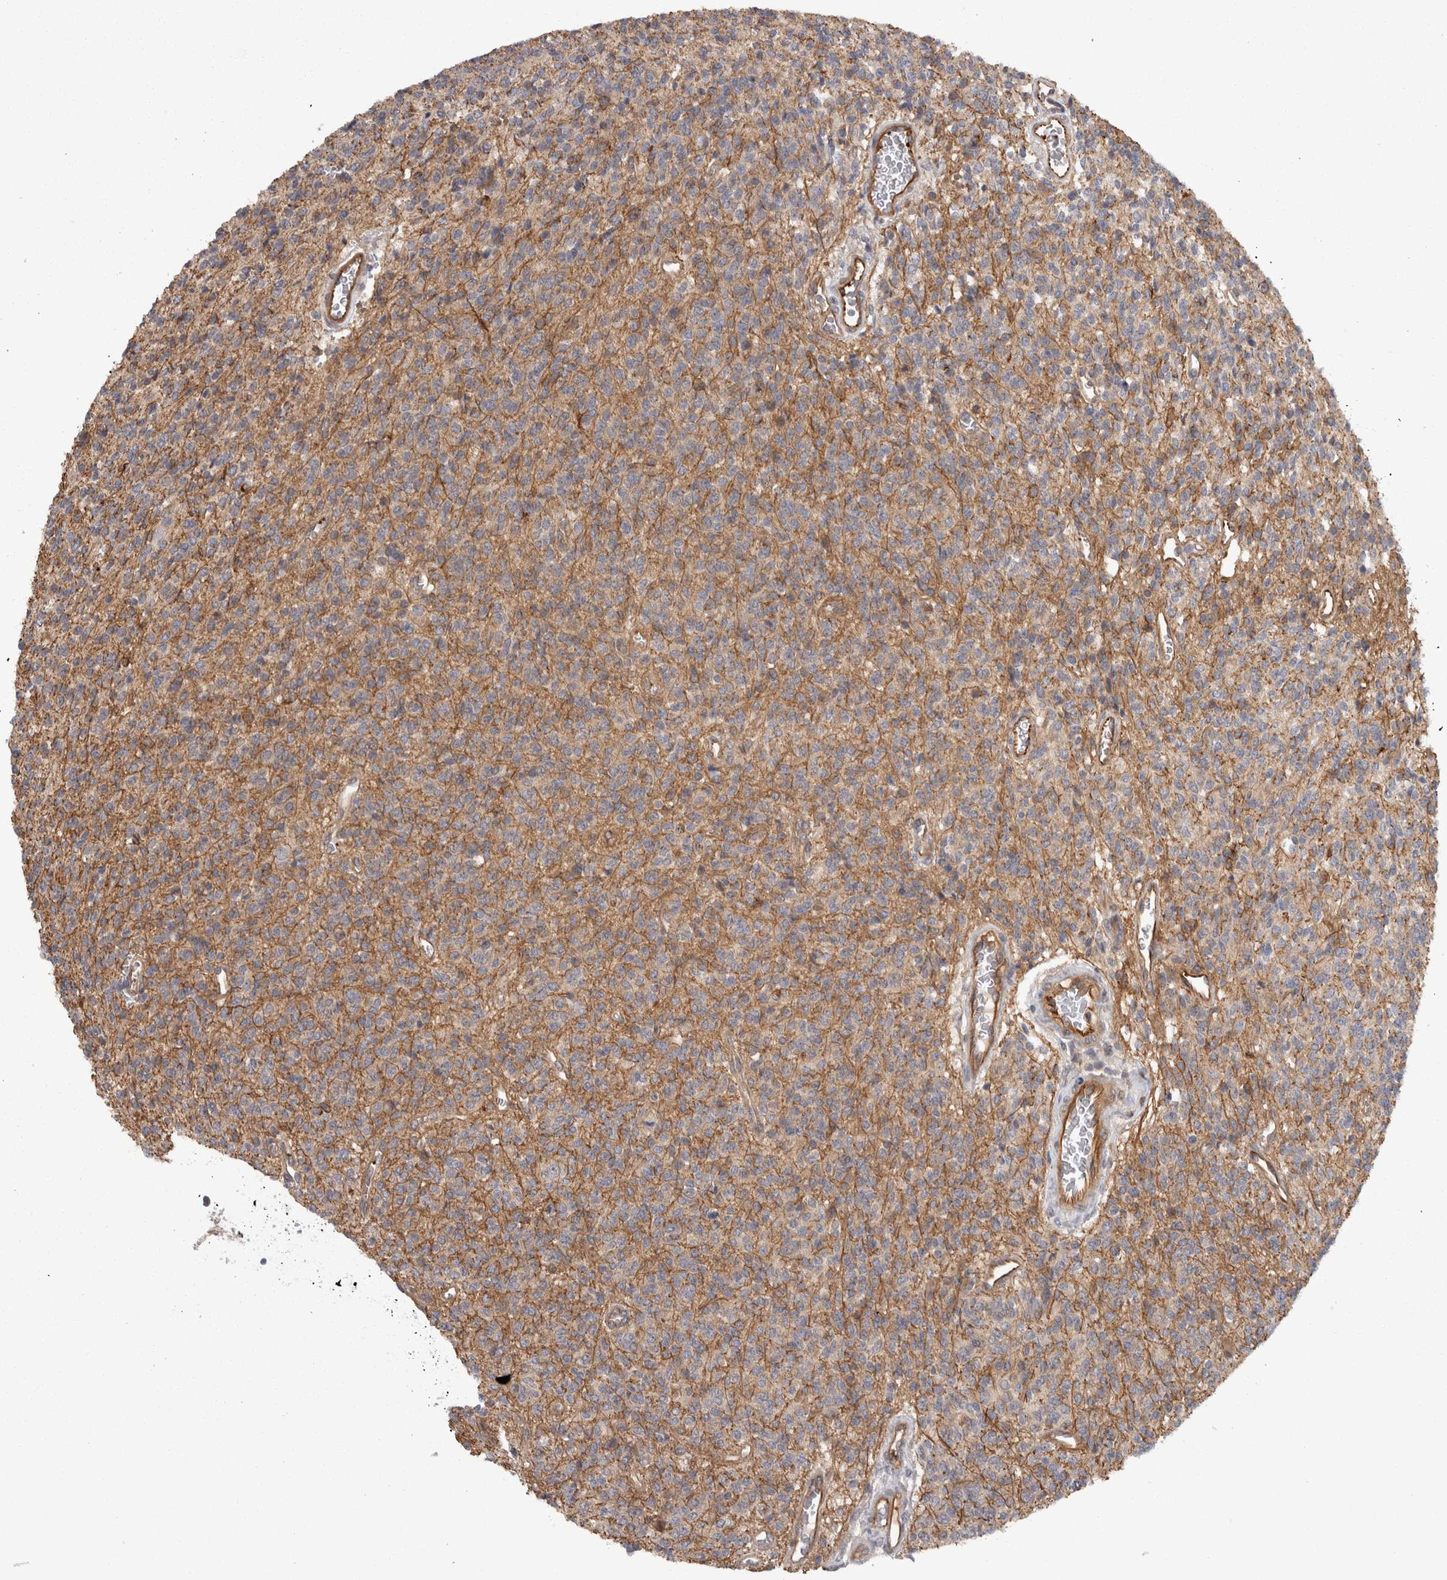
{"staining": {"intensity": "weak", "quantity": "<25%", "location": "cytoplasmic/membranous"}, "tissue": "glioma", "cell_type": "Tumor cells", "image_type": "cancer", "snomed": [{"axis": "morphology", "description": "Glioma, malignant, High grade"}, {"axis": "topography", "description": "Brain"}], "caption": "IHC photomicrograph of malignant high-grade glioma stained for a protein (brown), which reveals no staining in tumor cells.", "gene": "RMDN1", "patient": {"sex": "male", "age": 34}}